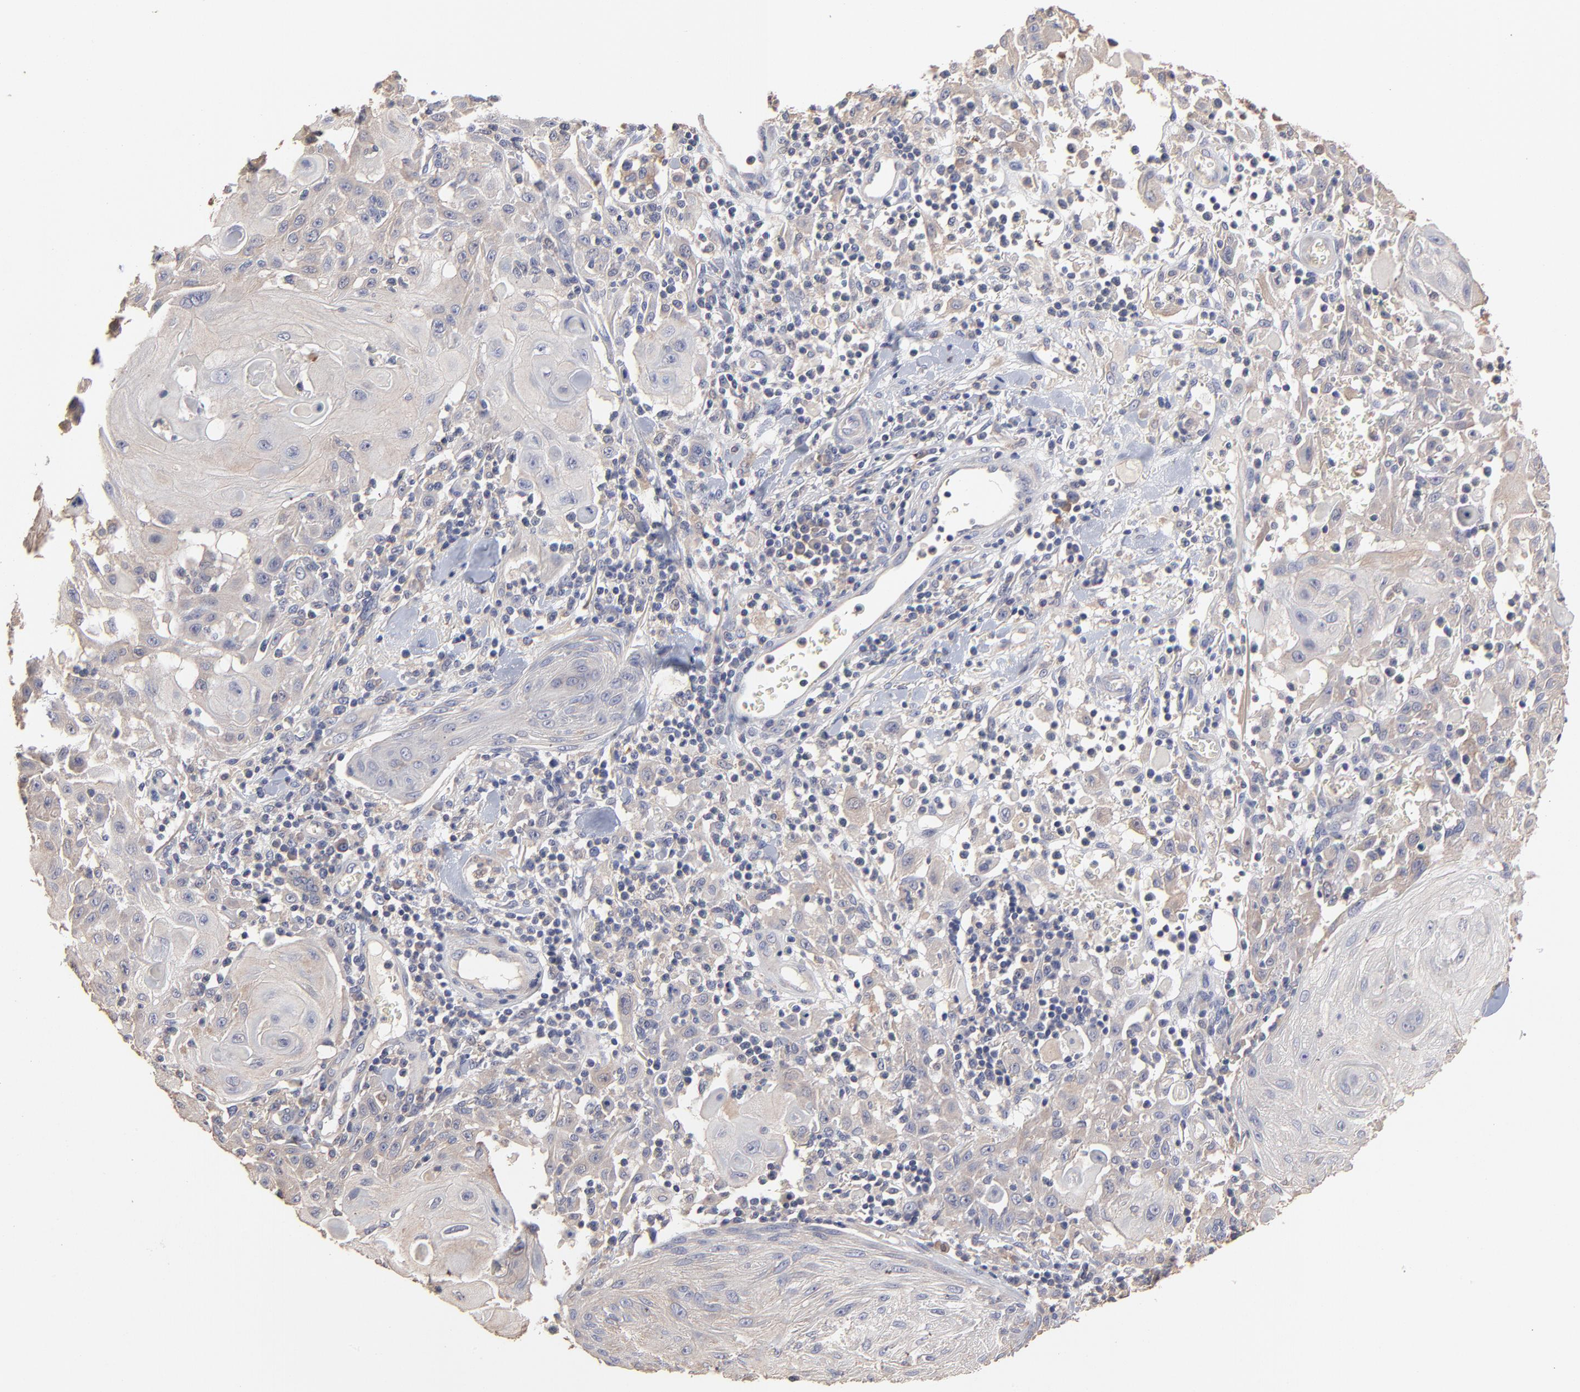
{"staining": {"intensity": "weak", "quantity": ">75%", "location": "cytoplasmic/membranous"}, "tissue": "skin cancer", "cell_type": "Tumor cells", "image_type": "cancer", "snomed": [{"axis": "morphology", "description": "Squamous cell carcinoma, NOS"}, {"axis": "topography", "description": "Skin"}], "caption": "Protein staining shows weak cytoplasmic/membranous staining in about >75% of tumor cells in skin squamous cell carcinoma.", "gene": "TANGO2", "patient": {"sex": "male", "age": 24}}